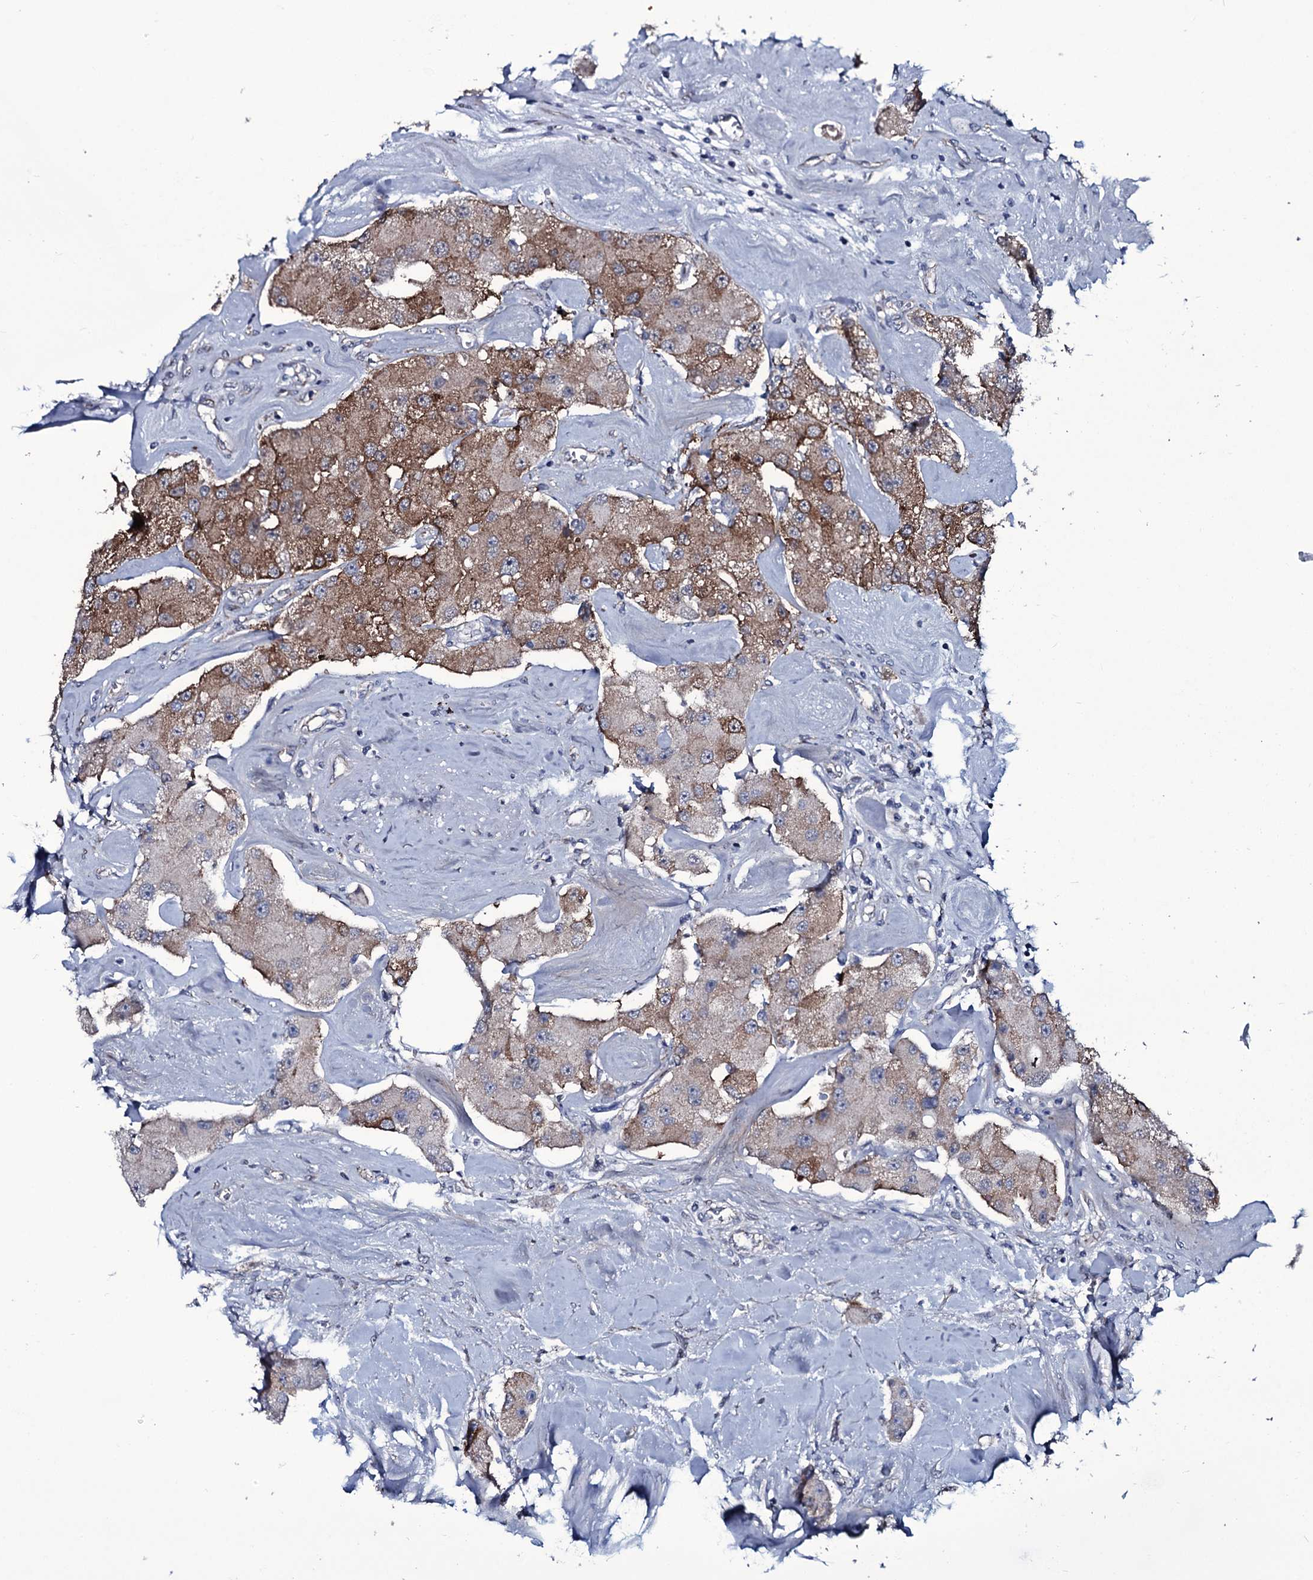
{"staining": {"intensity": "moderate", "quantity": "25%-75%", "location": "cytoplasmic/membranous"}, "tissue": "carcinoid", "cell_type": "Tumor cells", "image_type": "cancer", "snomed": [{"axis": "morphology", "description": "Carcinoid, malignant, NOS"}, {"axis": "topography", "description": "Pancreas"}], "caption": "Brown immunohistochemical staining in human carcinoid (malignant) reveals moderate cytoplasmic/membranous expression in about 25%-75% of tumor cells.", "gene": "WIPF3", "patient": {"sex": "male", "age": 41}}